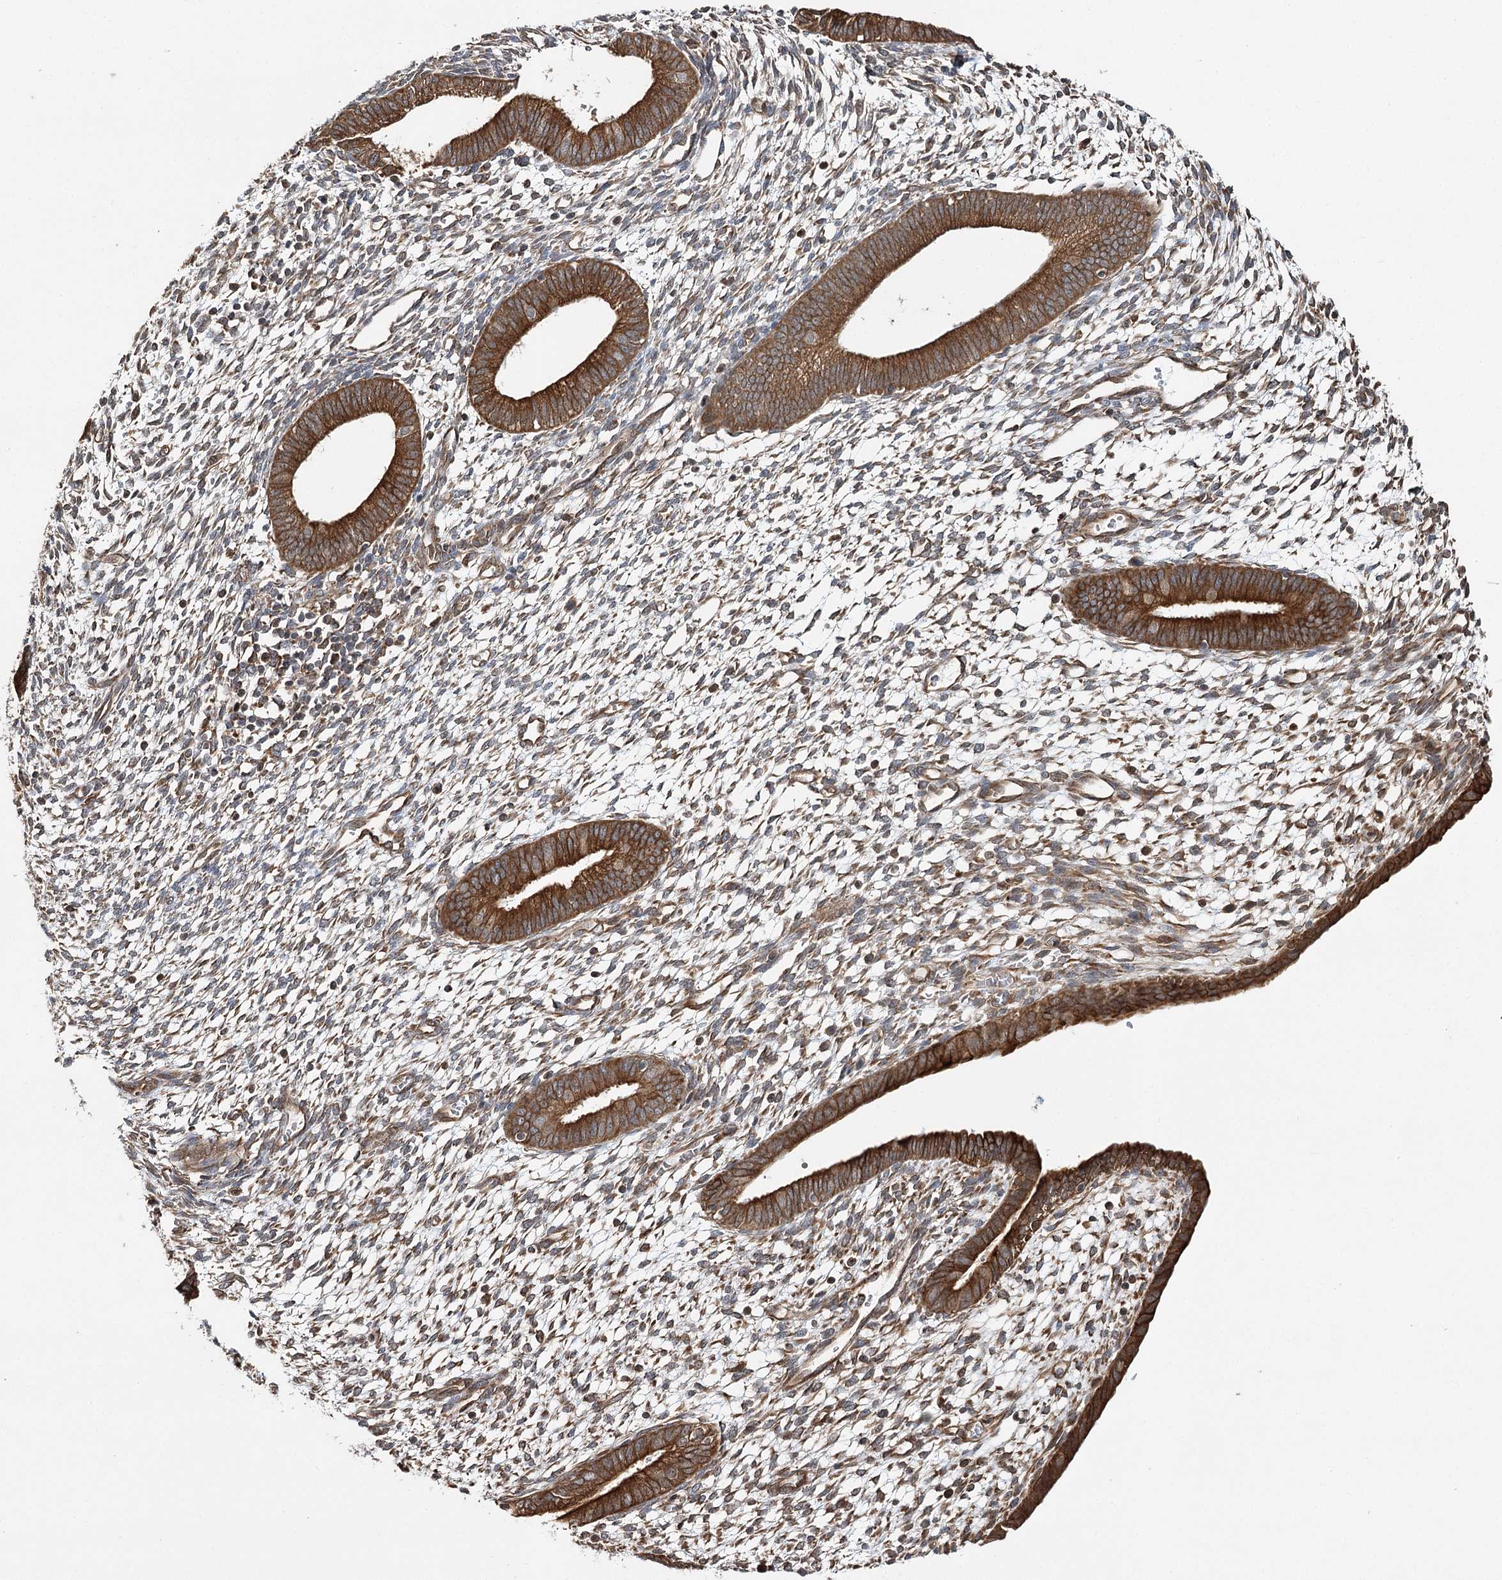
{"staining": {"intensity": "weak", "quantity": "<25%", "location": "cytoplasmic/membranous"}, "tissue": "endometrium", "cell_type": "Cells in endometrial stroma", "image_type": "normal", "snomed": [{"axis": "morphology", "description": "Normal tissue, NOS"}, {"axis": "topography", "description": "Endometrium"}], "caption": "A high-resolution image shows IHC staining of unremarkable endometrium, which displays no significant positivity in cells in endometrial stroma. (DAB (3,3'-diaminobenzidine) immunohistochemistry (IHC) visualized using brightfield microscopy, high magnification).", "gene": "DNAJB14", "patient": {"sex": "female", "age": 46}}